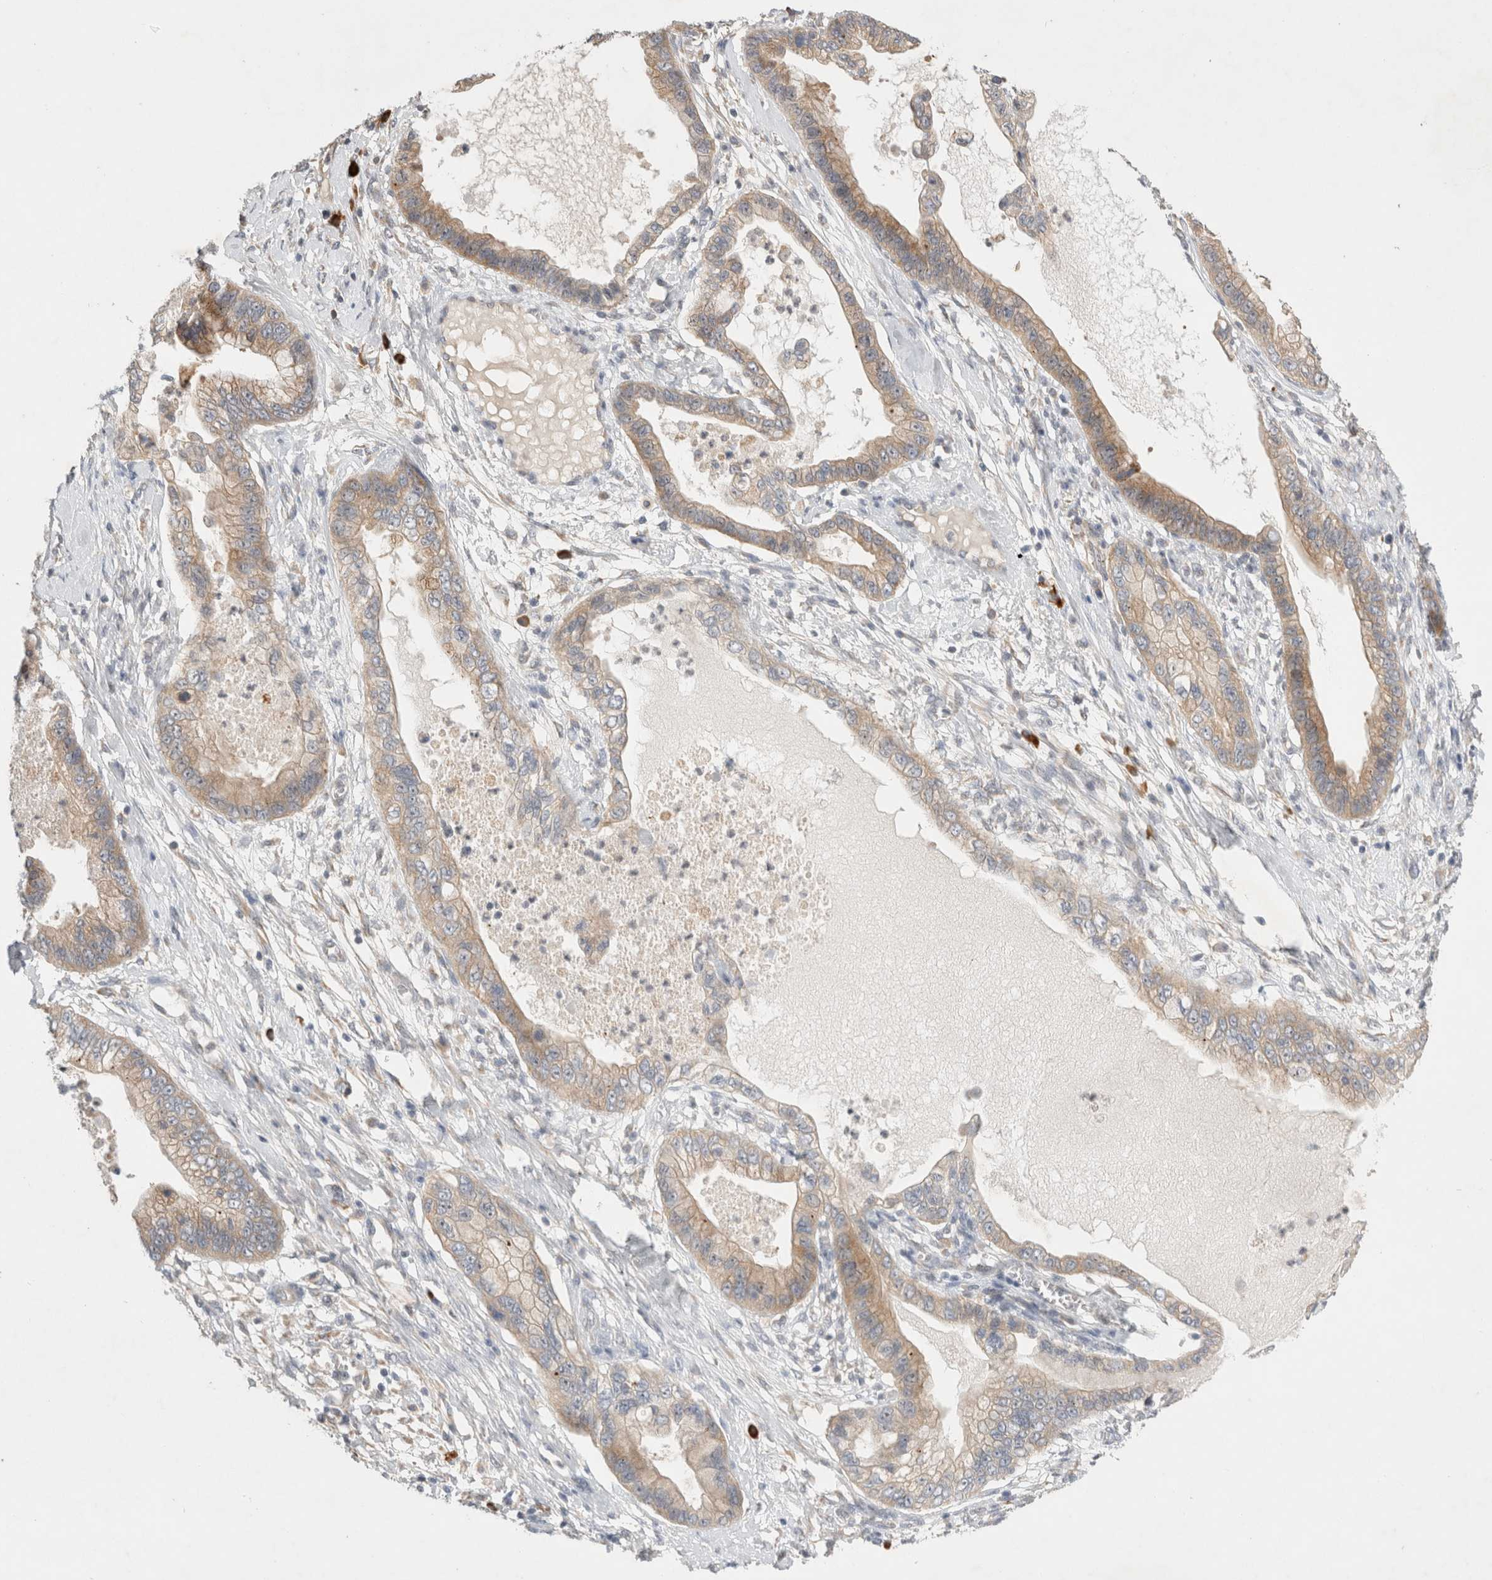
{"staining": {"intensity": "weak", "quantity": ">75%", "location": "cytoplasmic/membranous"}, "tissue": "cervical cancer", "cell_type": "Tumor cells", "image_type": "cancer", "snomed": [{"axis": "morphology", "description": "Adenocarcinoma, NOS"}, {"axis": "topography", "description": "Cervix"}], "caption": "IHC staining of cervical adenocarcinoma, which reveals low levels of weak cytoplasmic/membranous staining in about >75% of tumor cells indicating weak cytoplasmic/membranous protein staining. The staining was performed using DAB (3,3'-diaminobenzidine) (brown) for protein detection and nuclei were counterstained in hematoxylin (blue).", "gene": "NEDD4L", "patient": {"sex": "female", "age": 44}}